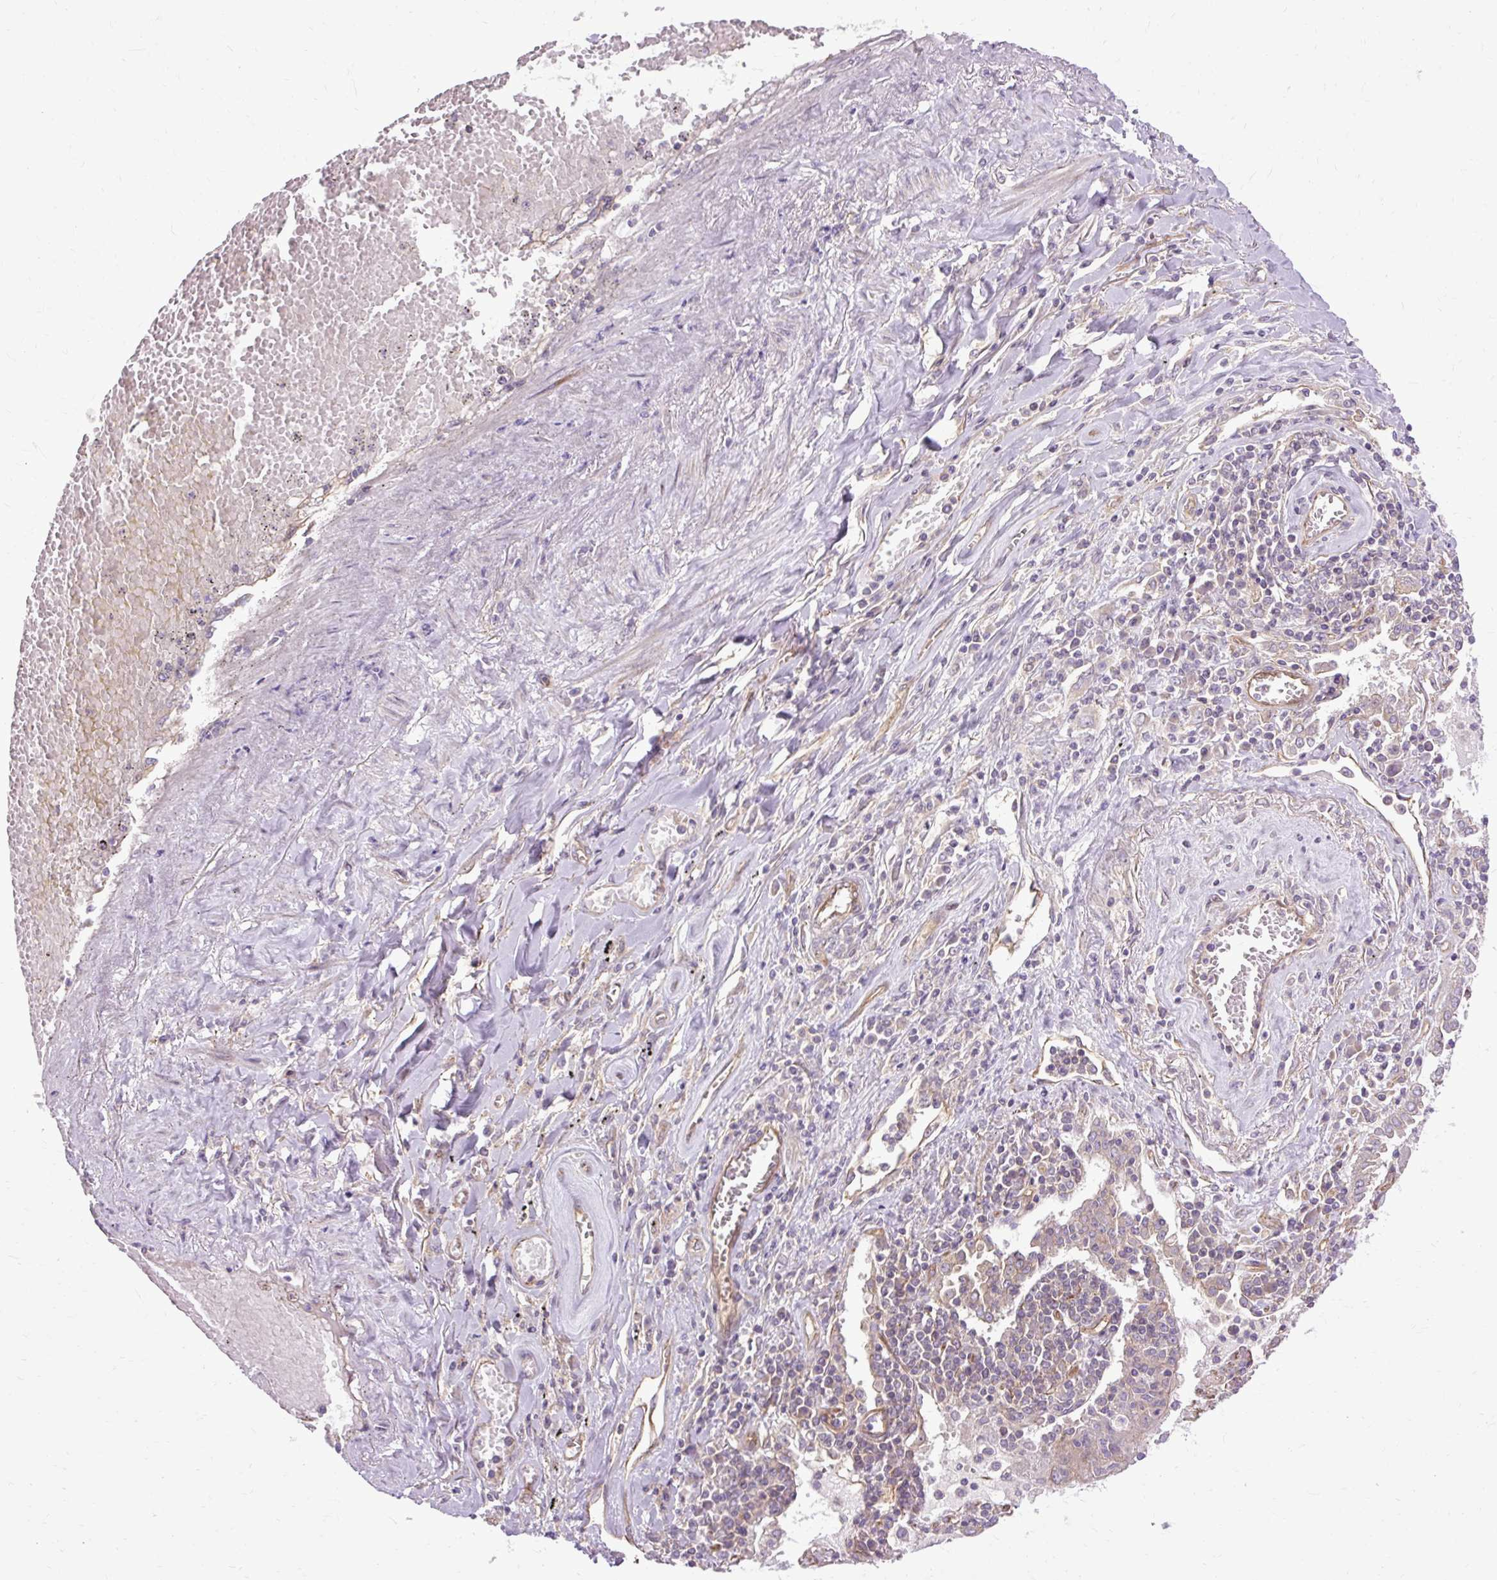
{"staining": {"intensity": "negative", "quantity": "none", "location": "none"}, "tissue": "lung cancer", "cell_type": "Tumor cells", "image_type": "cancer", "snomed": [{"axis": "morphology", "description": "Squamous cell carcinoma, NOS"}, {"axis": "topography", "description": "Lung"}], "caption": "A photomicrograph of lung squamous cell carcinoma stained for a protein reveals no brown staining in tumor cells.", "gene": "CCDC93", "patient": {"sex": "female", "age": 66}}